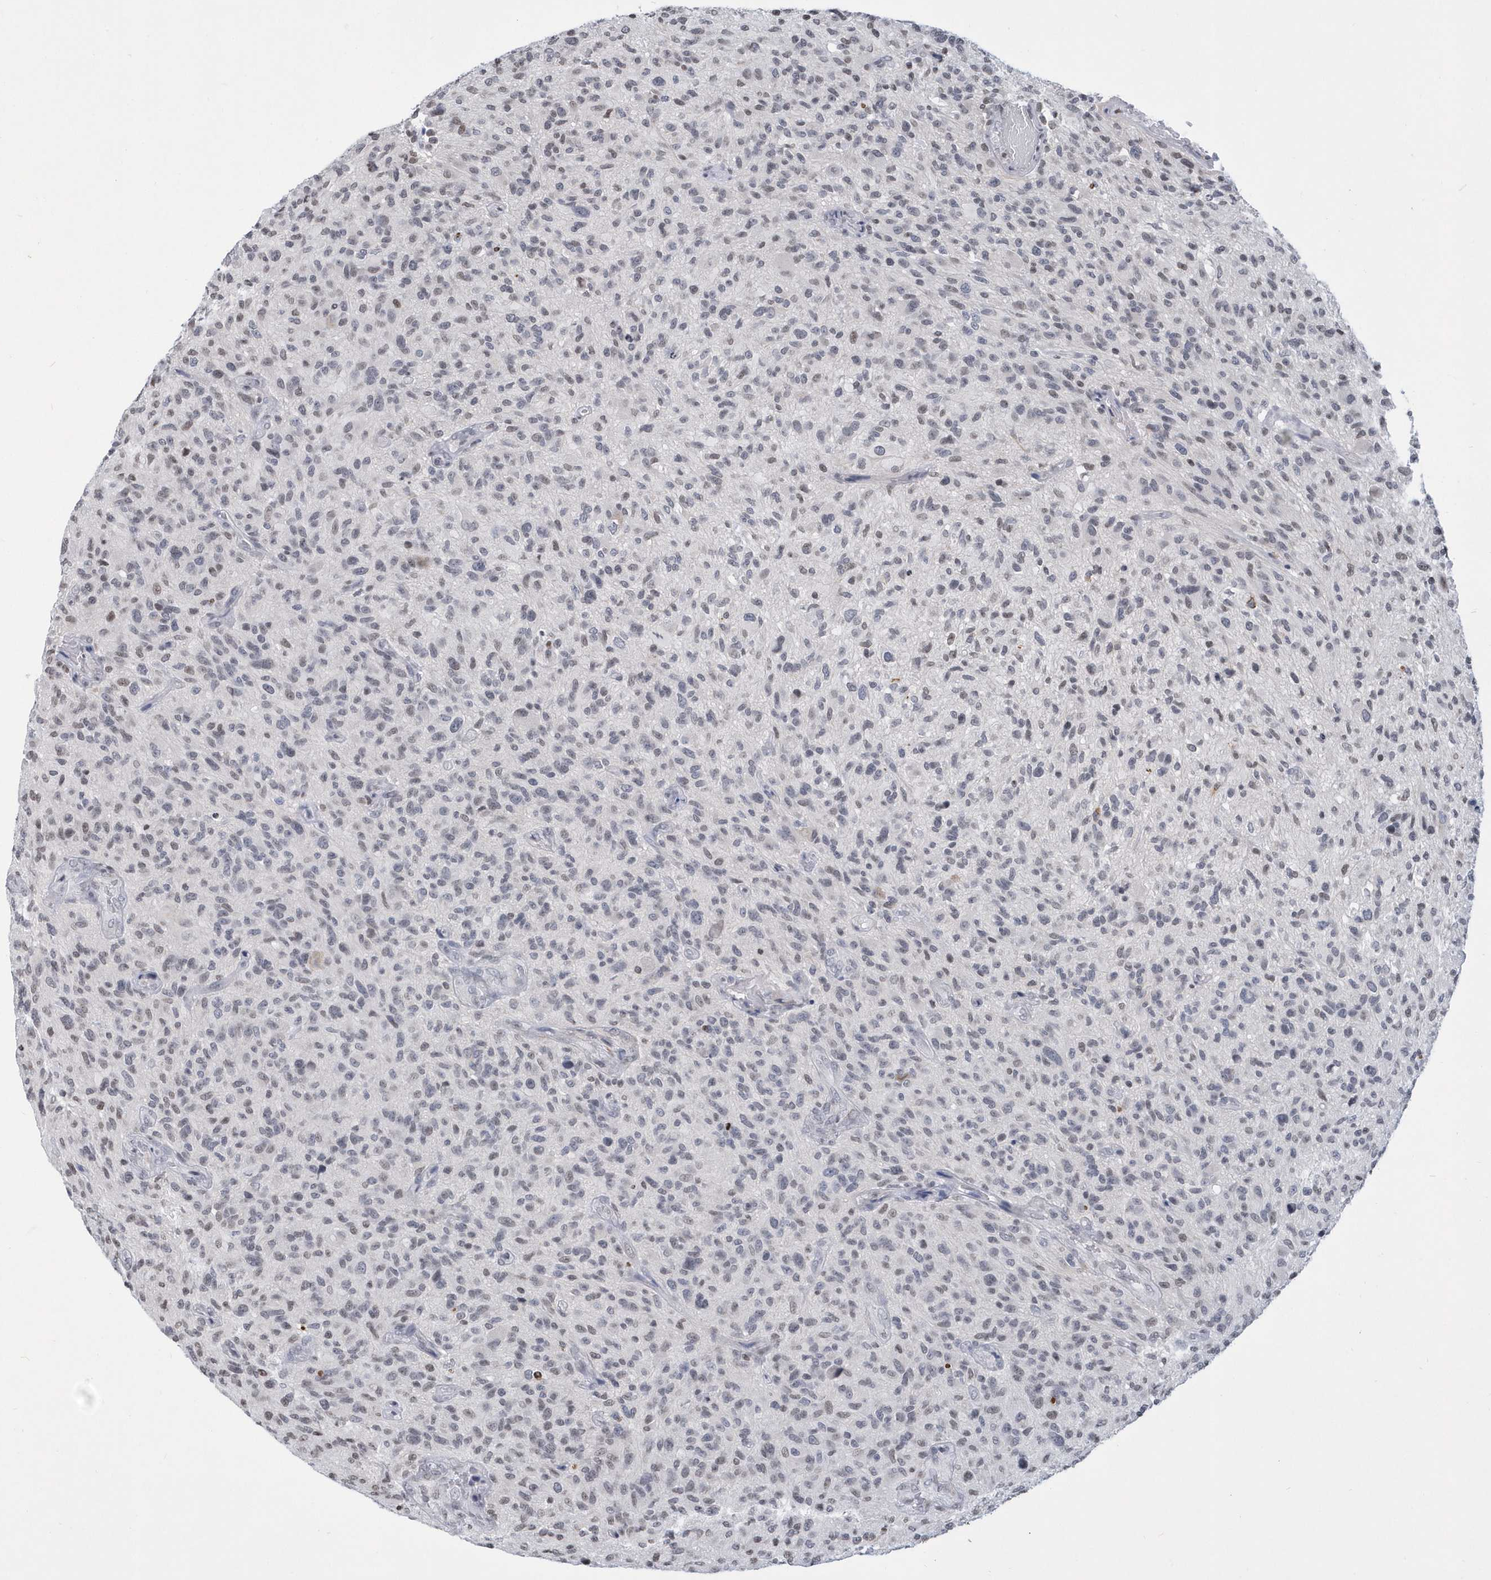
{"staining": {"intensity": "negative", "quantity": "none", "location": "none"}, "tissue": "glioma", "cell_type": "Tumor cells", "image_type": "cancer", "snomed": [{"axis": "morphology", "description": "Glioma, malignant, High grade"}, {"axis": "topography", "description": "Brain"}], "caption": "Immunohistochemical staining of malignant glioma (high-grade) displays no significant expression in tumor cells.", "gene": "VWA5B2", "patient": {"sex": "male", "age": 47}}